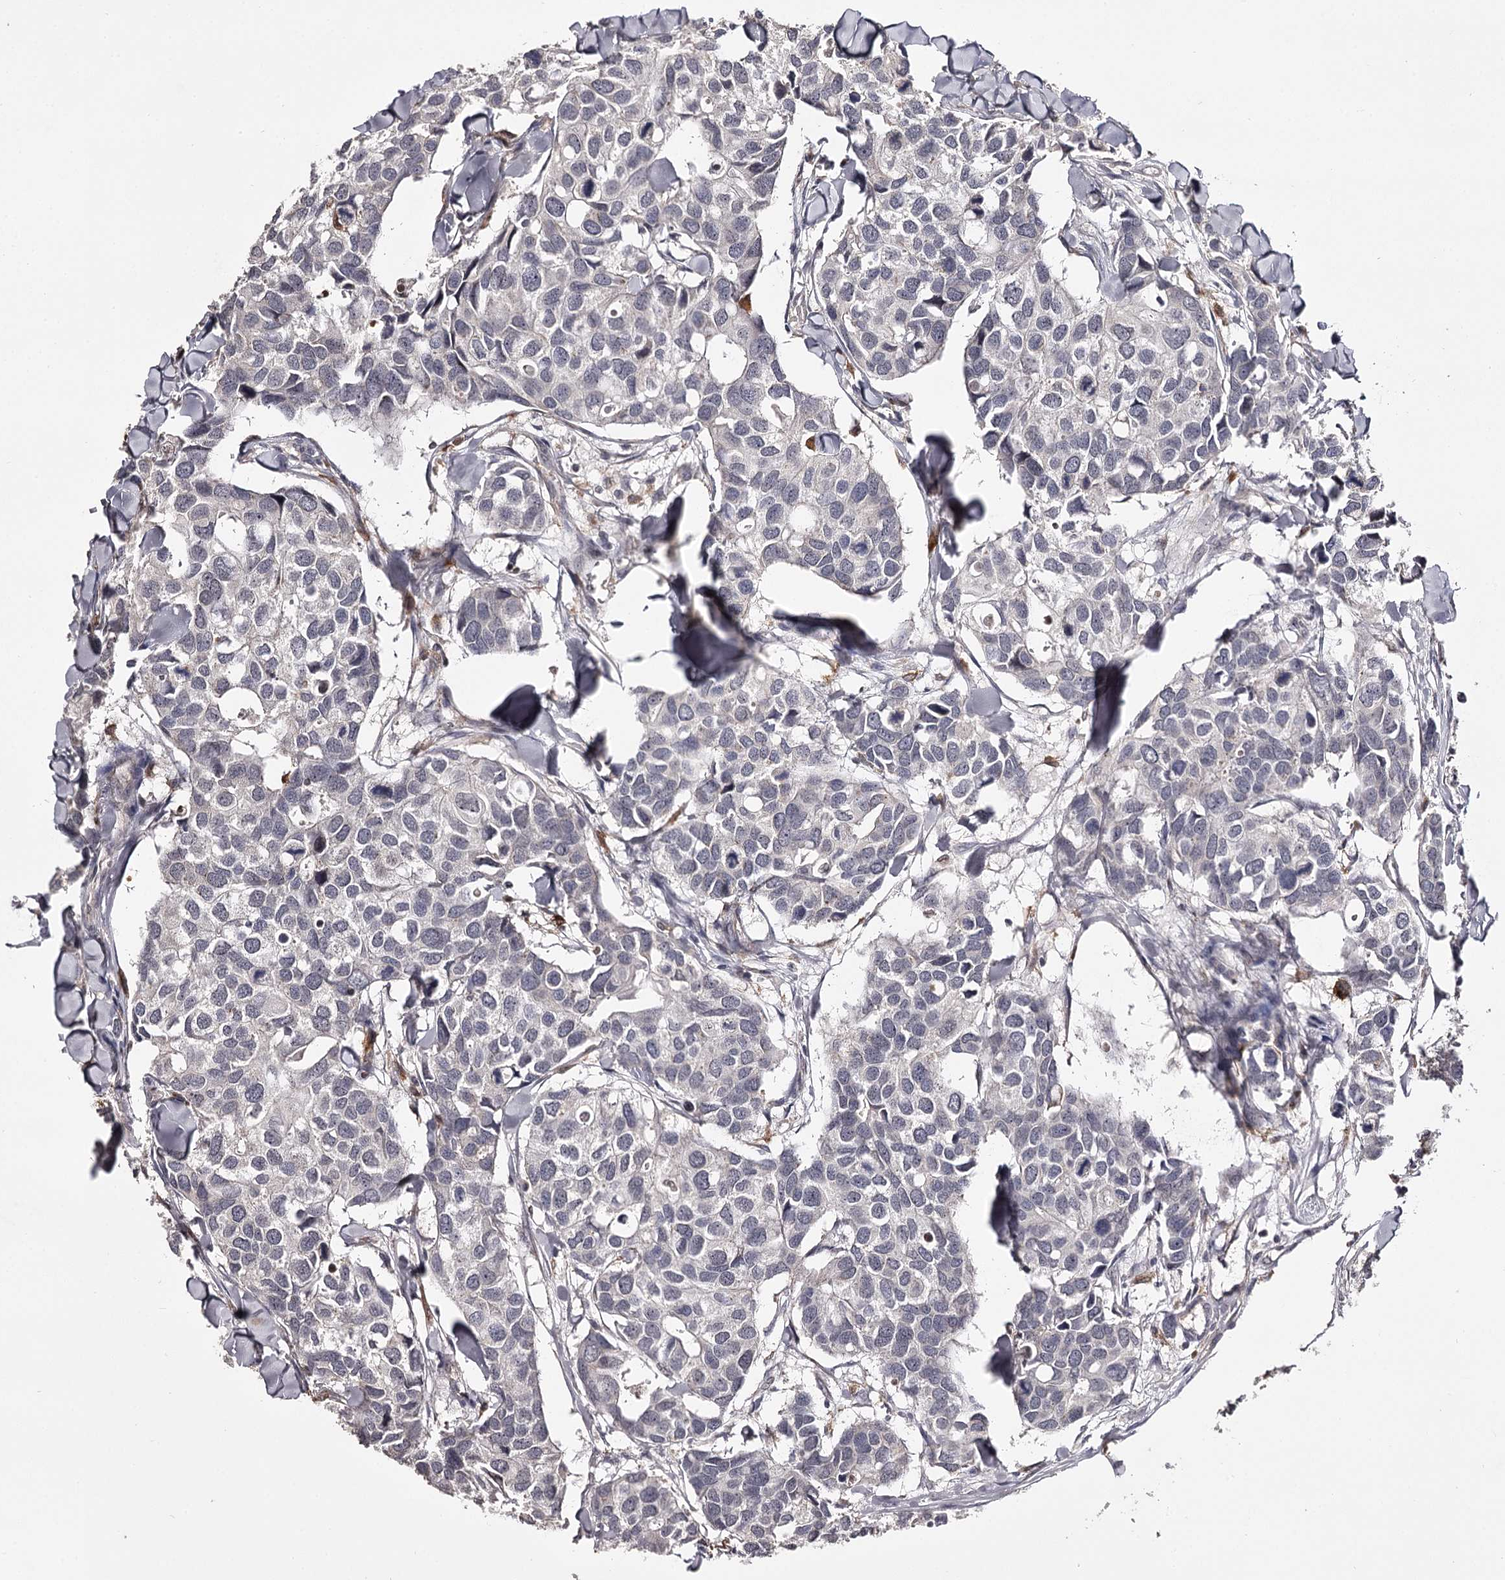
{"staining": {"intensity": "negative", "quantity": "none", "location": "none"}, "tissue": "breast cancer", "cell_type": "Tumor cells", "image_type": "cancer", "snomed": [{"axis": "morphology", "description": "Duct carcinoma"}, {"axis": "topography", "description": "Breast"}], "caption": "Breast cancer was stained to show a protein in brown. There is no significant staining in tumor cells. Brightfield microscopy of IHC stained with DAB (3,3'-diaminobenzidine) (brown) and hematoxylin (blue), captured at high magnification.", "gene": "SLC32A1", "patient": {"sex": "female", "age": 83}}